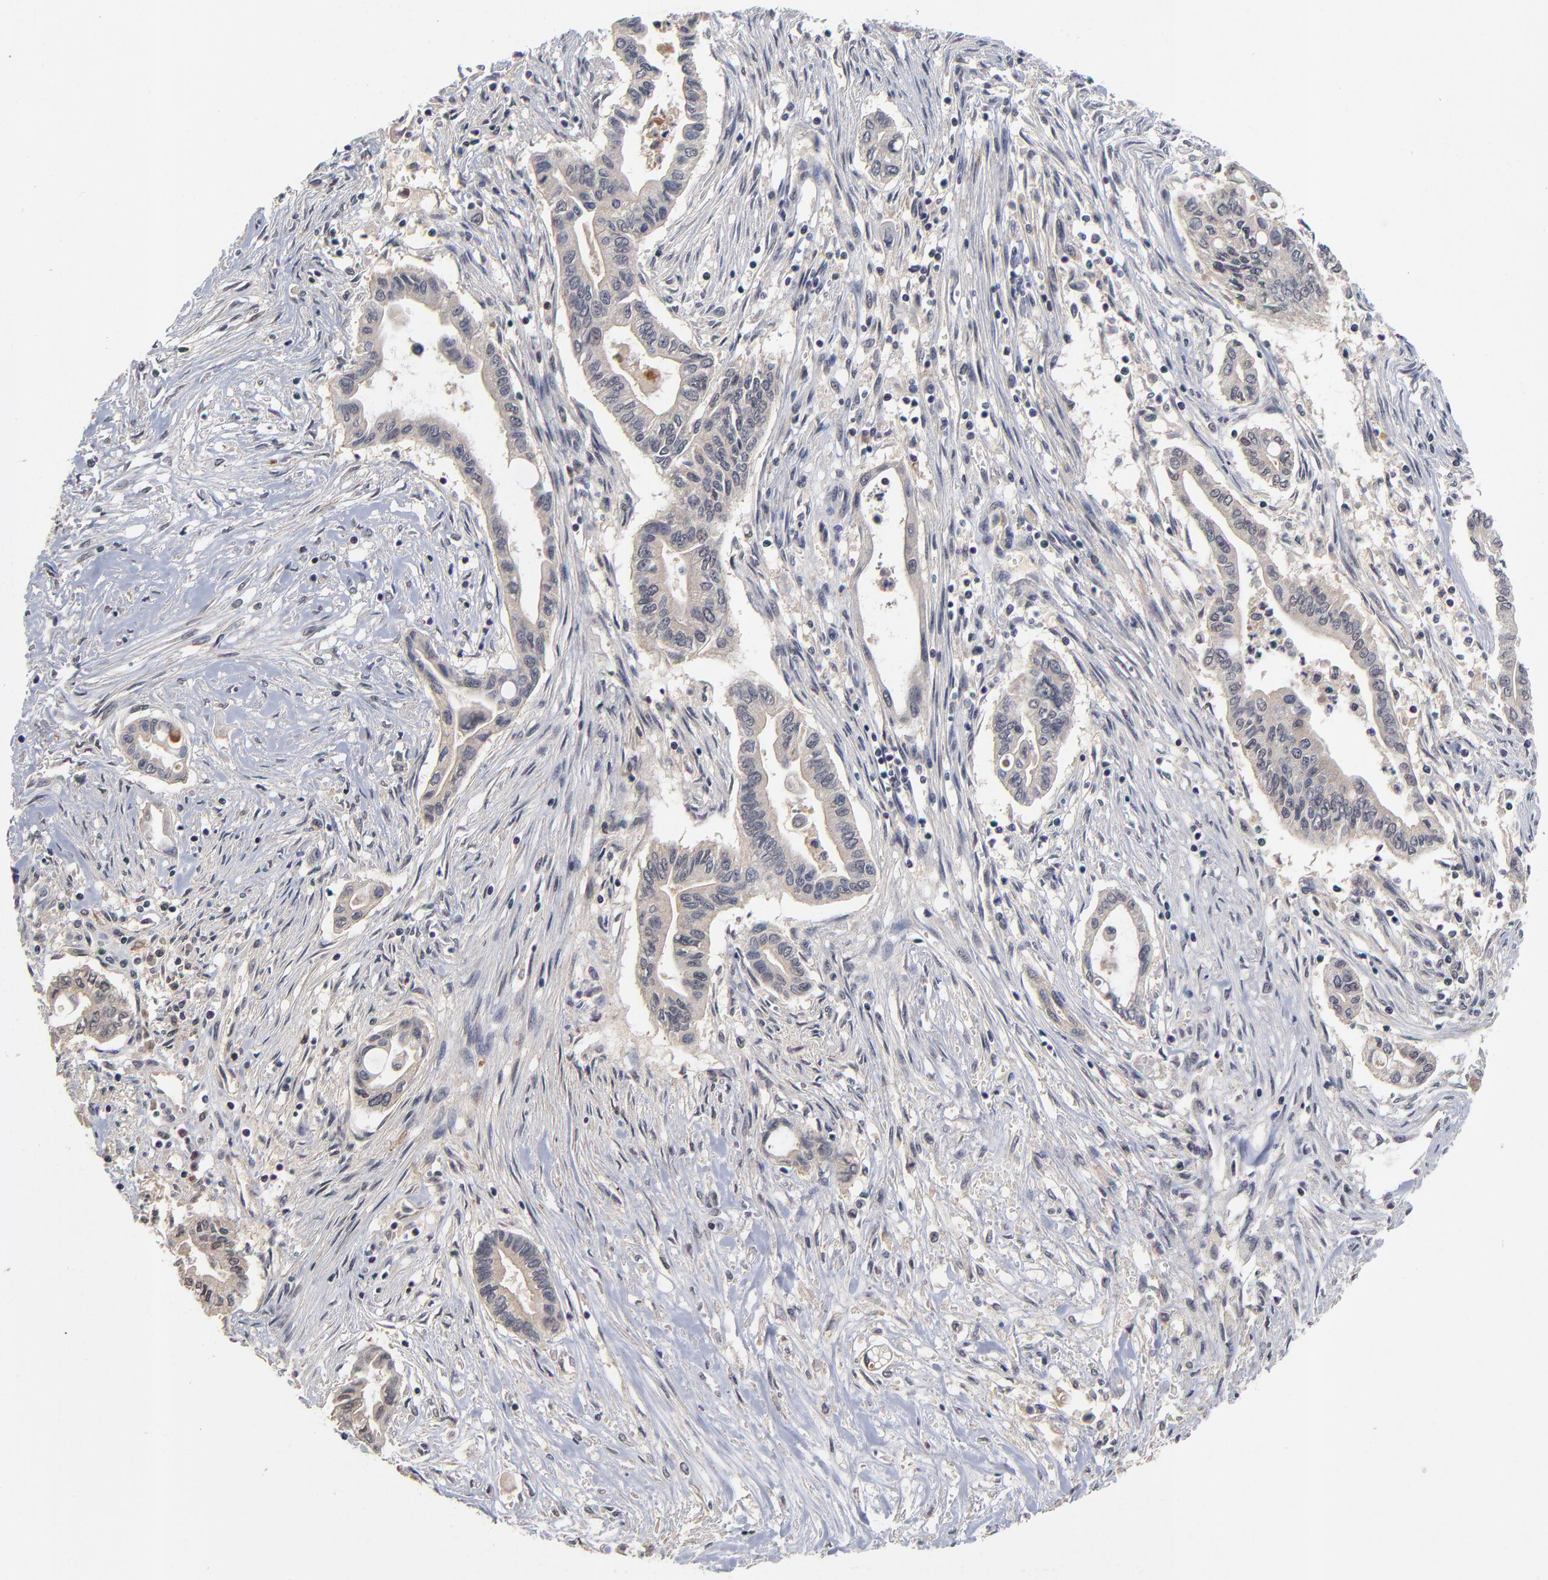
{"staining": {"intensity": "negative", "quantity": "none", "location": "none"}, "tissue": "pancreatic cancer", "cell_type": "Tumor cells", "image_type": "cancer", "snomed": [{"axis": "morphology", "description": "Adenocarcinoma, NOS"}, {"axis": "topography", "description": "Pancreas"}], "caption": "IHC histopathology image of neoplastic tissue: human adenocarcinoma (pancreatic) stained with DAB (3,3'-diaminobenzidine) displays no significant protein positivity in tumor cells.", "gene": "WSB1", "patient": {"sex": "female", "age": 57}}